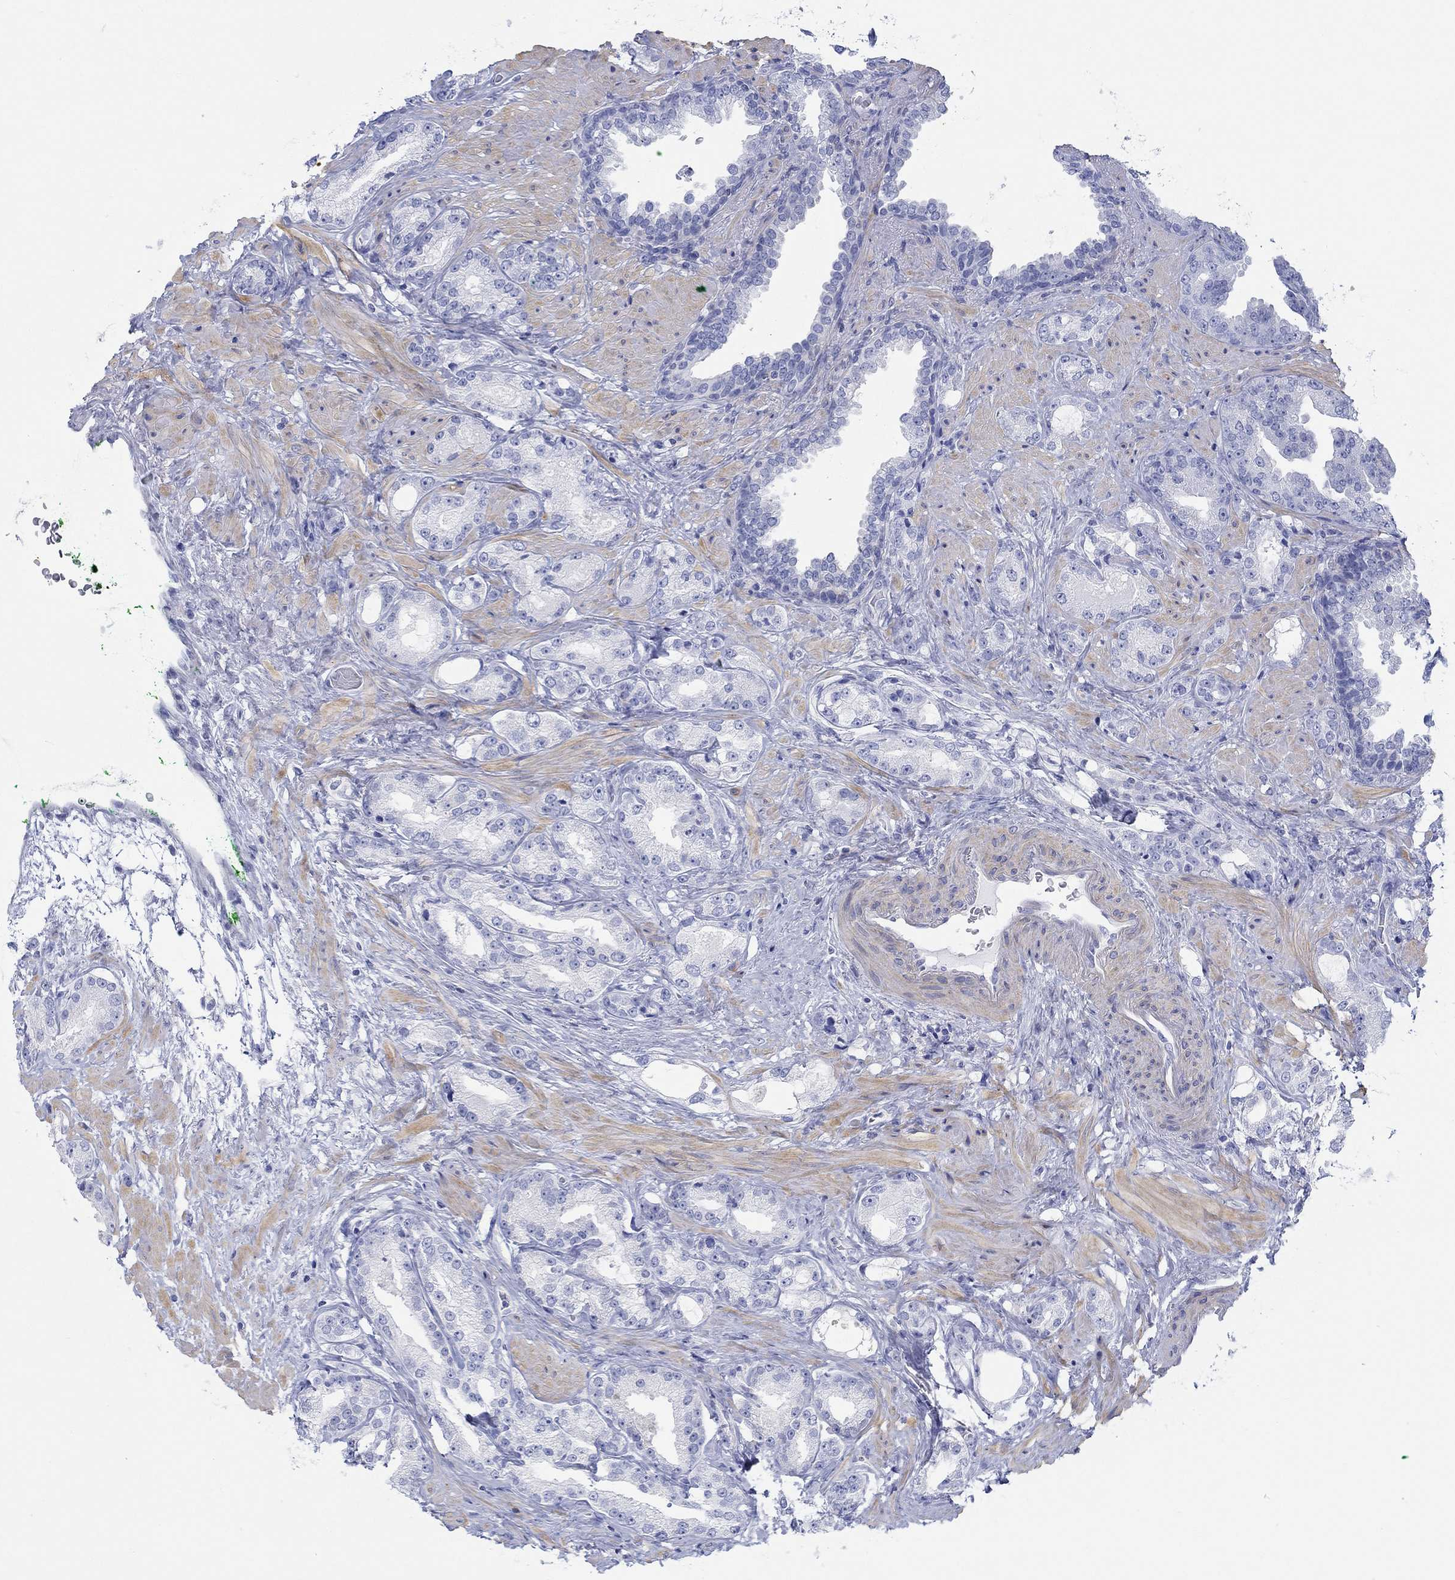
{"staining": {"intensity": "negative", "quantity": "none", "location": "none"}, "tissue": "prostate cancer", "cell_type": "Tumor cells", "image_type": "cancer", "snomed": [{"axis": "morphology", "description": "Adenocarcinoma, Low grade"}, {"axis": "topography", "description": "Prostate"}], "caption": "This photomicrograph is of prostate cancer stained with immunohistochemistry to label a protein in brown with the nuclei are counter-stained blue. There is no staining in tumor cells.", "gene": "PPIL6", "patient": {"sex": "male", "age": 68}}